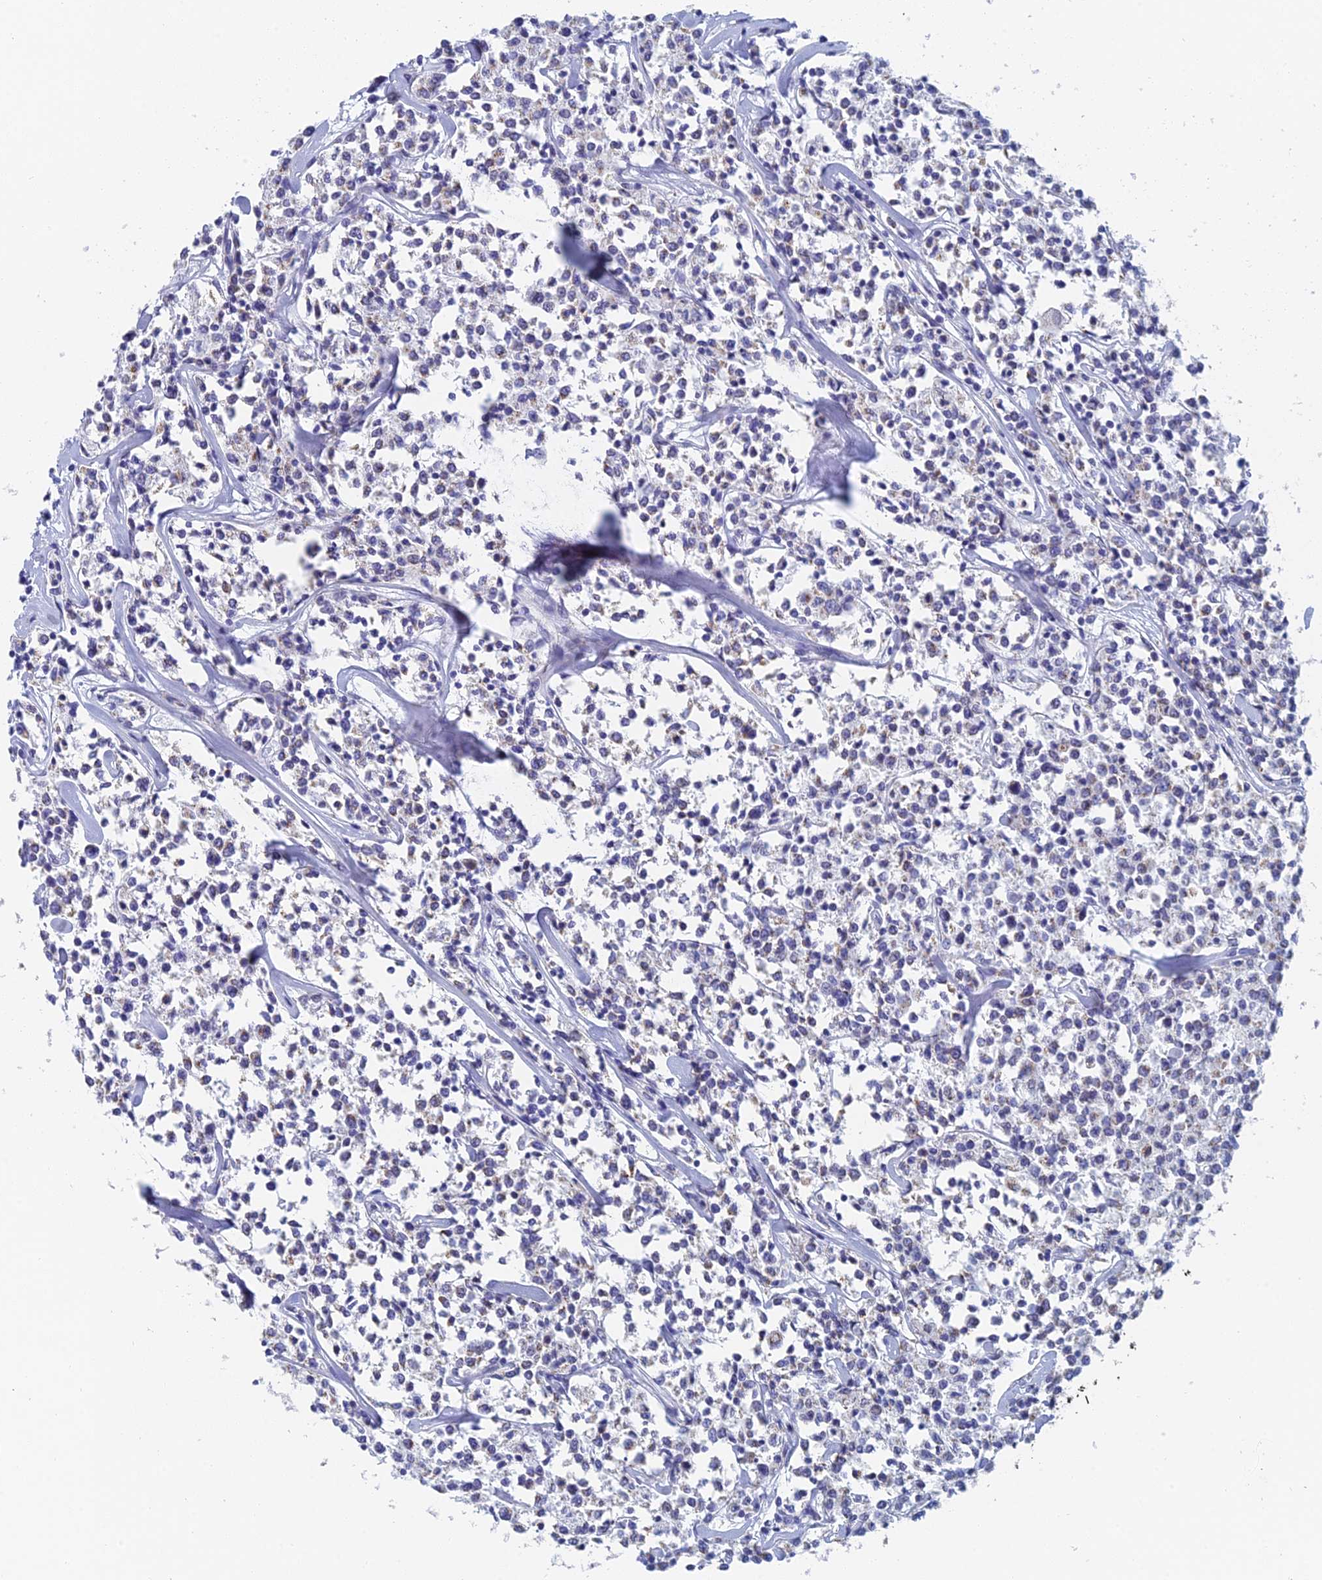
{"staining": {"intensity": "negative", "quantity": "none", "location": "none"}, "tissue": "lymphoma", "cell_type": "Tumor cells", "image_type": "cancer", "snomed": [{"axis": "morphology", "description": "Malignant lymphoma, non-Hodgkin's type, Low grade"}, {"axis": "topography", "description": "Small intestine"}], "caption": "IHC micrograph of neoplastic tissue: human lymphoma stained with DAB (3,3'-diaminobenzidine) reveals no significant protein positivity in tumor cells.", "gene": "ACSM1", "patient": {"sex": "female", "age": 59}}